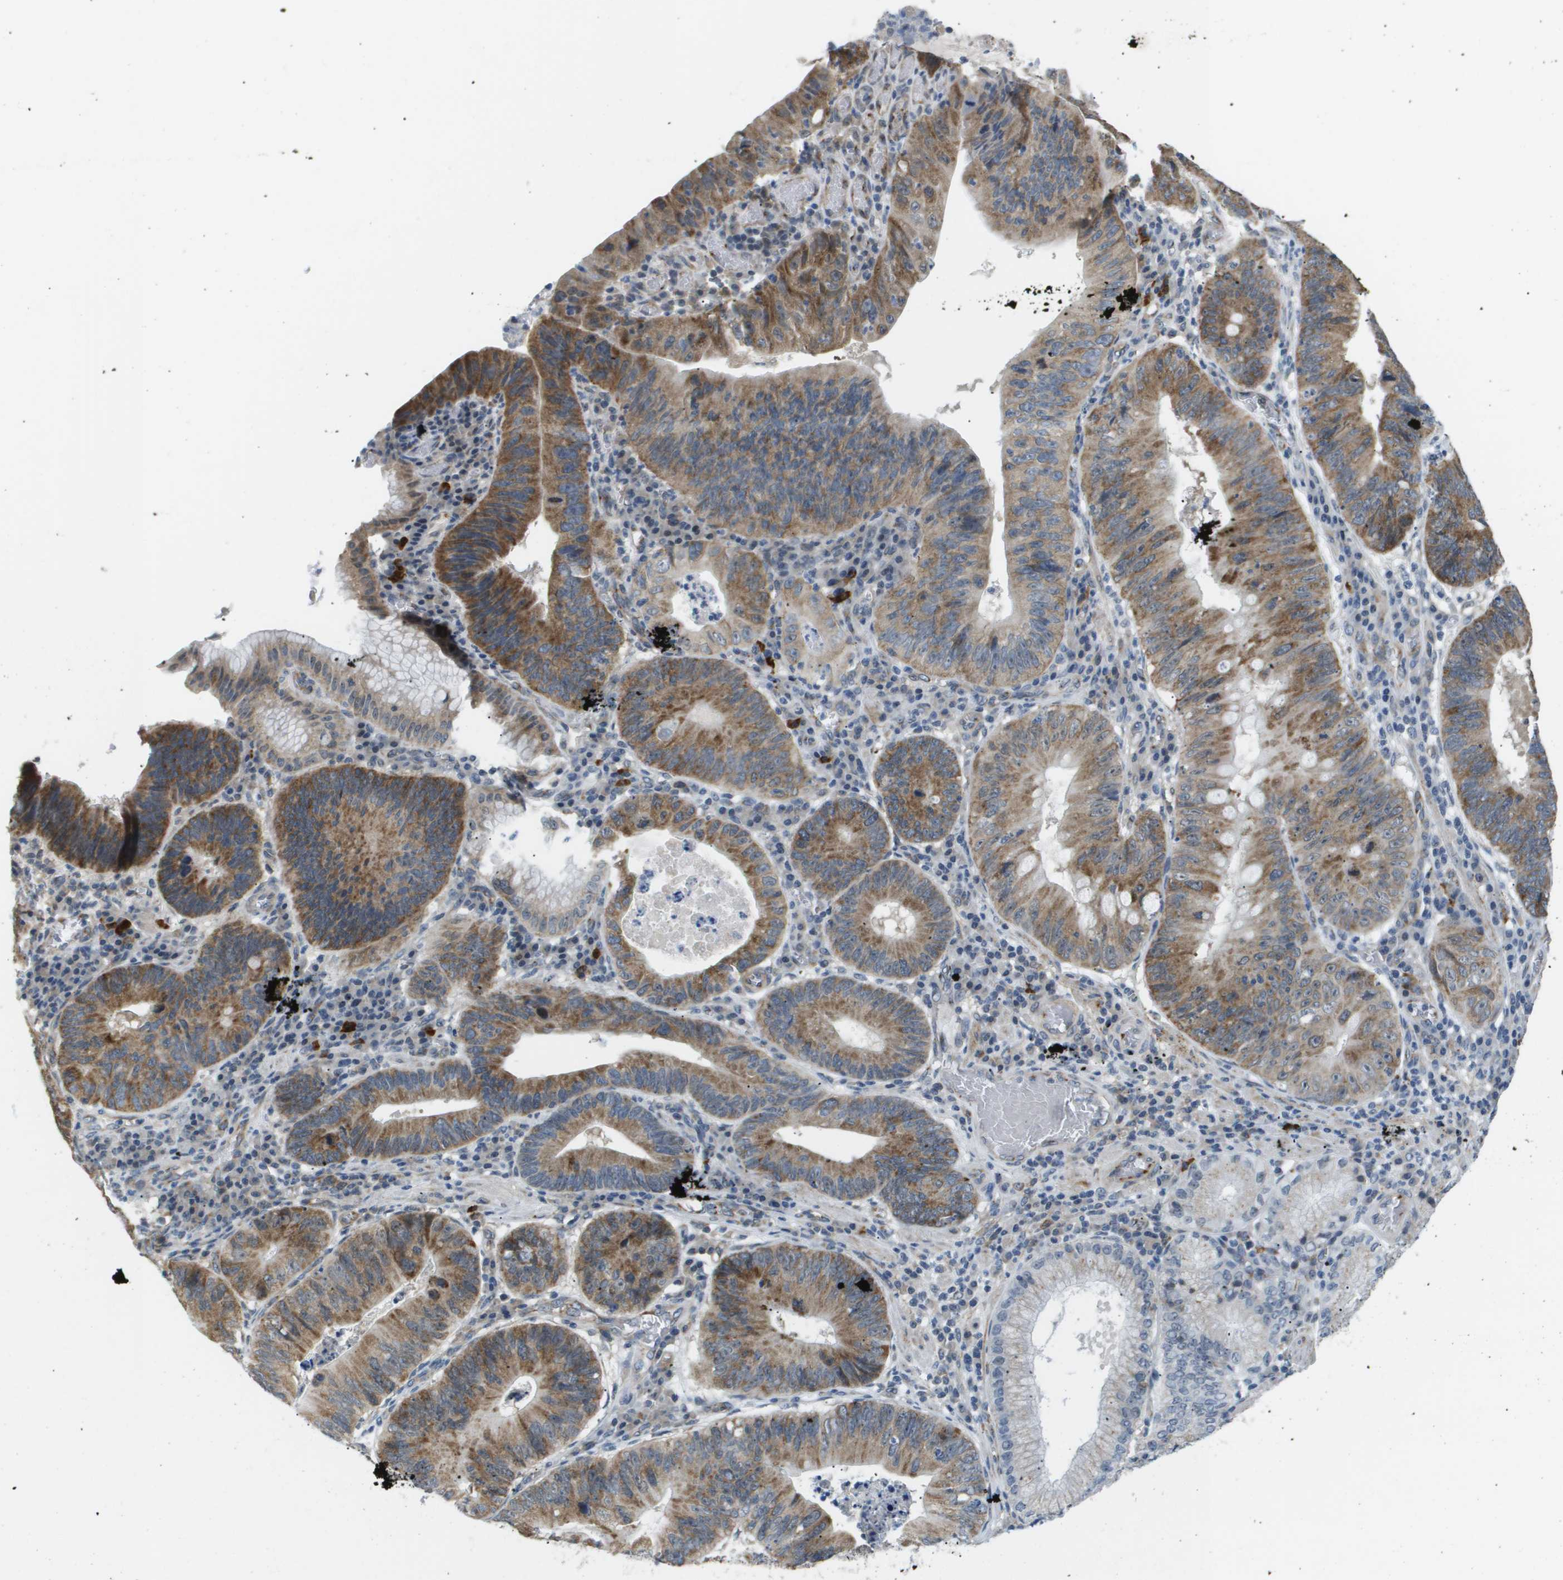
{"staining": {"intensity": "moderate", "quantity": ">75%", "location": "cytoplasmic/membranous"}, "tissue": "stomach cancer", "cell_type": "Tumor cells", "image_type": "cancer", "snomed": [{"axis": "morphology", "description": "Adenocarcinoma, NOS"}, {"axis": "topography", "description": "Stomach"}], "caption": "Immunohistochemical staining of stomach cancer exhibits moderate cytoplasmic/membranous protein staining in about >75% of tumor cells.", "gene": "OTUD5", "patient": {"sex": "male", "age": 59}}